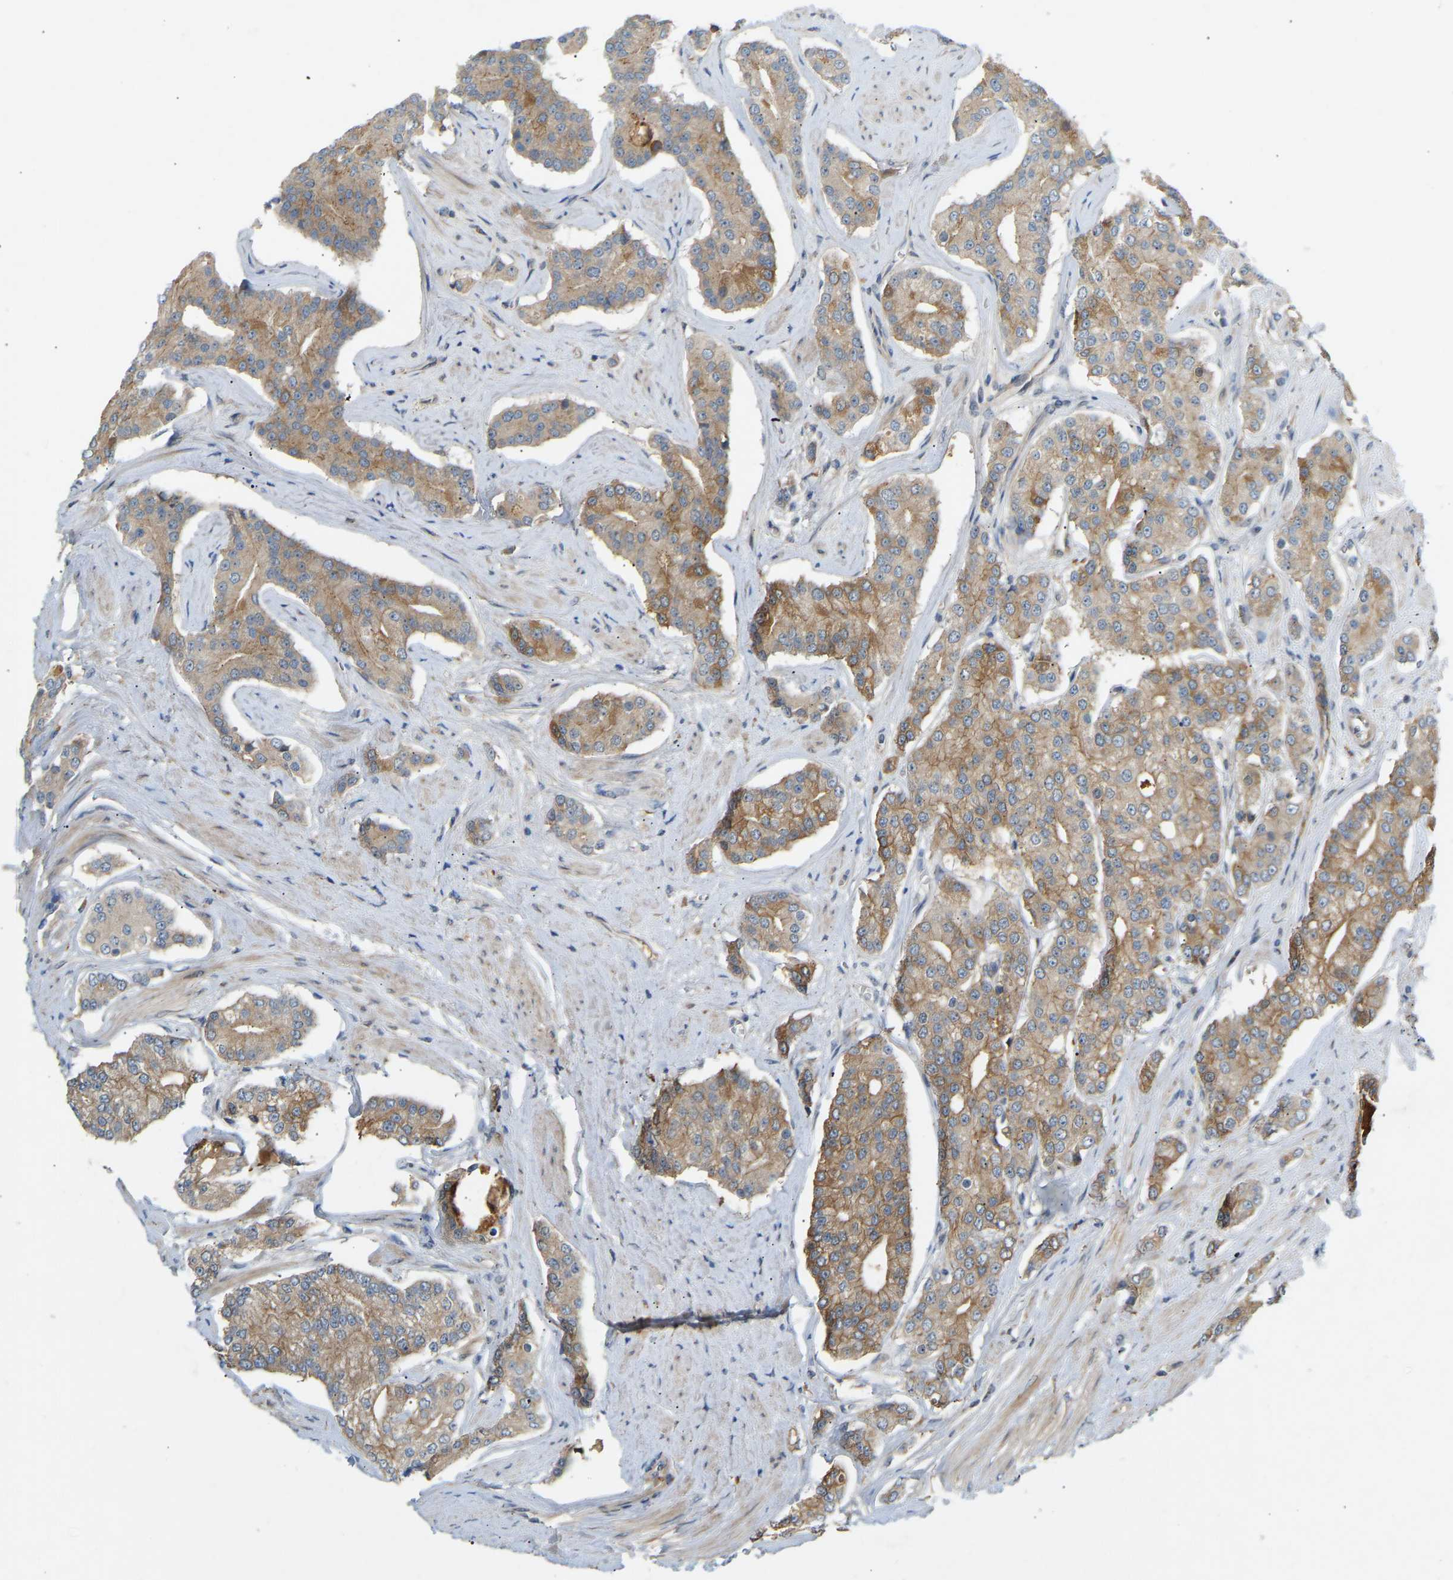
{"staining": {"intensity": "moderate", "quantity": ">75%", "location": "cytoplasmic/membranous"}, "tissue": "prostate cancer", "cell_type": "Tumor cells", "image_type": "cancer", "snomed": [{"axis": "morphology", "description": "Adenocarcinoma, High grade"}, {"axis": "topography", "description": "Prostate"}], "caption": "Prostate adenocarcinoma (high-grade) tissue exhibits moderate cytoplasmic/membranous staining in approximately >75% of tumor cells, visualized by immunohistochemistry.", "gene": "PTCD1", "patient": {"sex": "male", "age": 71}}